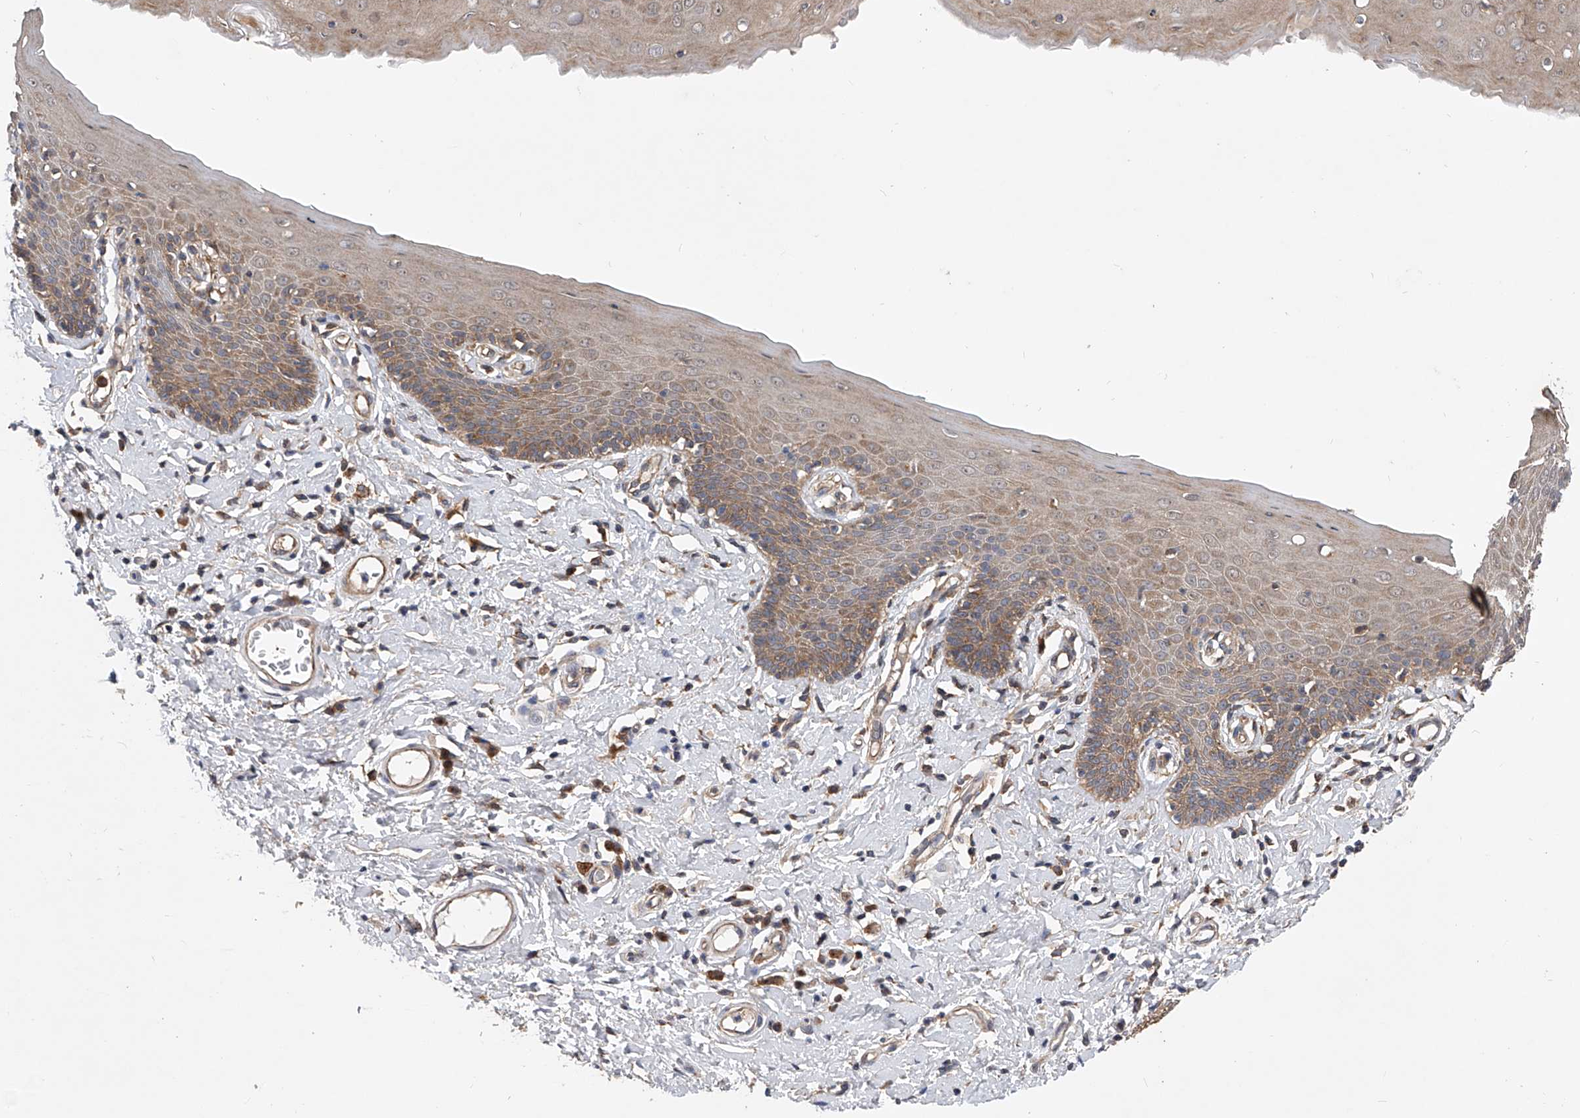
{"staining": {"intensity": "moderate", "quantity": ">75%", "location": "cytoplasmic/membranous"}, "tissue": "skin", "cell_type": "Epidermal cells", "image_type": "normal", "snomed": [{"axis": "morphology", "description": "Normal tissue, NOS"}, {"axis": "topography", "description": "Vulva"}], "caption": "Epidermal cells show medium levels of moderate cytoplasmic/membranous staining in about >75% of cells in benign human skin. (Brightfield microscopy of DAB IHC at high magnification).", "gene": "CFAP410", "patient": {"sex": "female", "age": 66}}